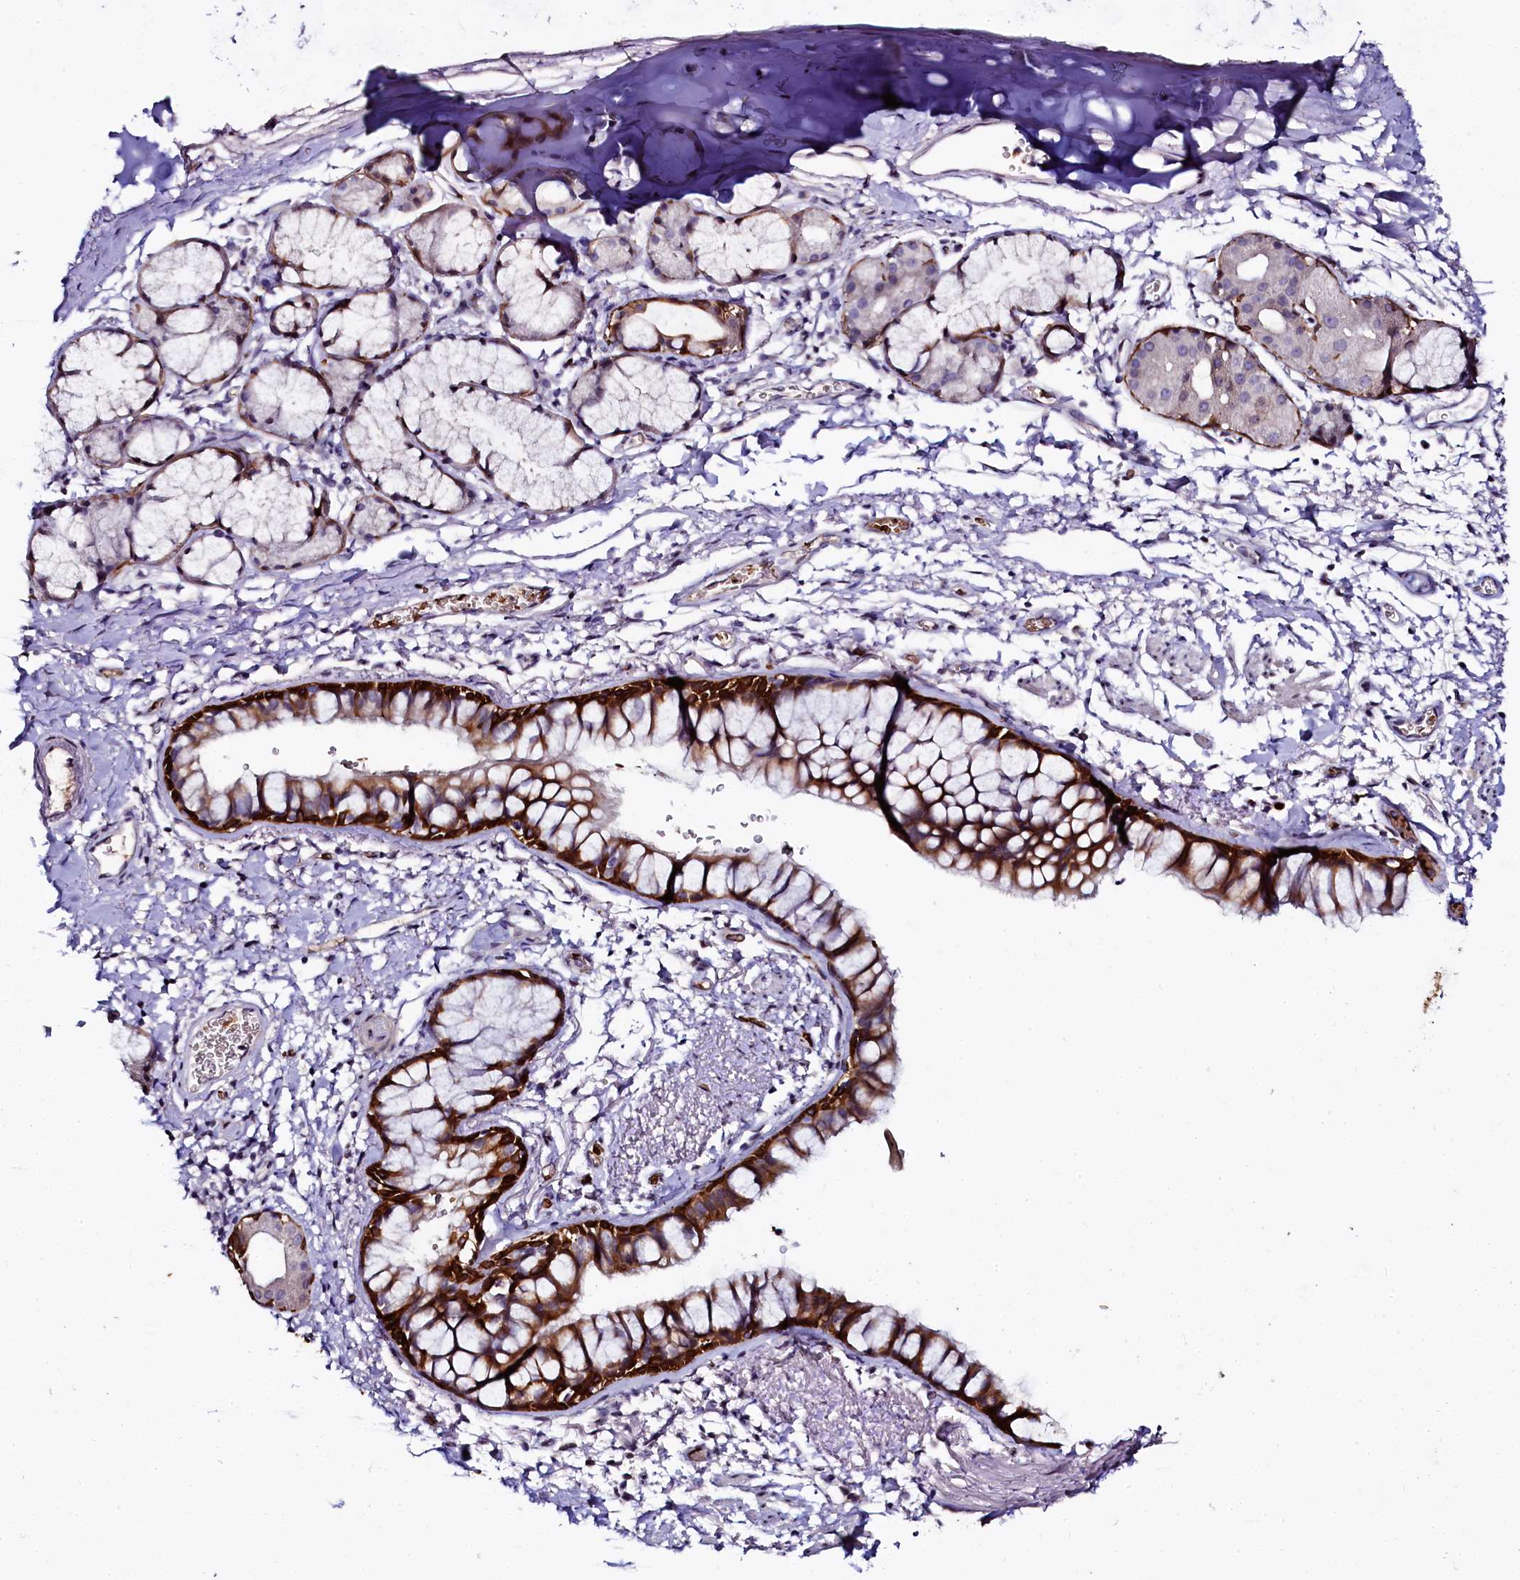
{"staining": {"intensity": "strong", "quantity": ">75%", "location": "cytoplasmic/membranous"}, "tissue": "bronchus", "cell_type": "Respiratory epithelial cells", "image_type": "normal", "snomed": [{"axis": "morphology", "description": "Normal tissue, NOS"}, {"axis": "topography", "description": "Bronchus"}], "caption": "The image exhibits staining of normal bronchus, revealing strong cytoplasmic/membranous protein staining (brown color) within respiratory epithelial cells. Ihc stains the protein in brown and the nuclei are stained blue.", "gene": "CTDSPL2", "patient": {"sex": "male", "age": 65}}